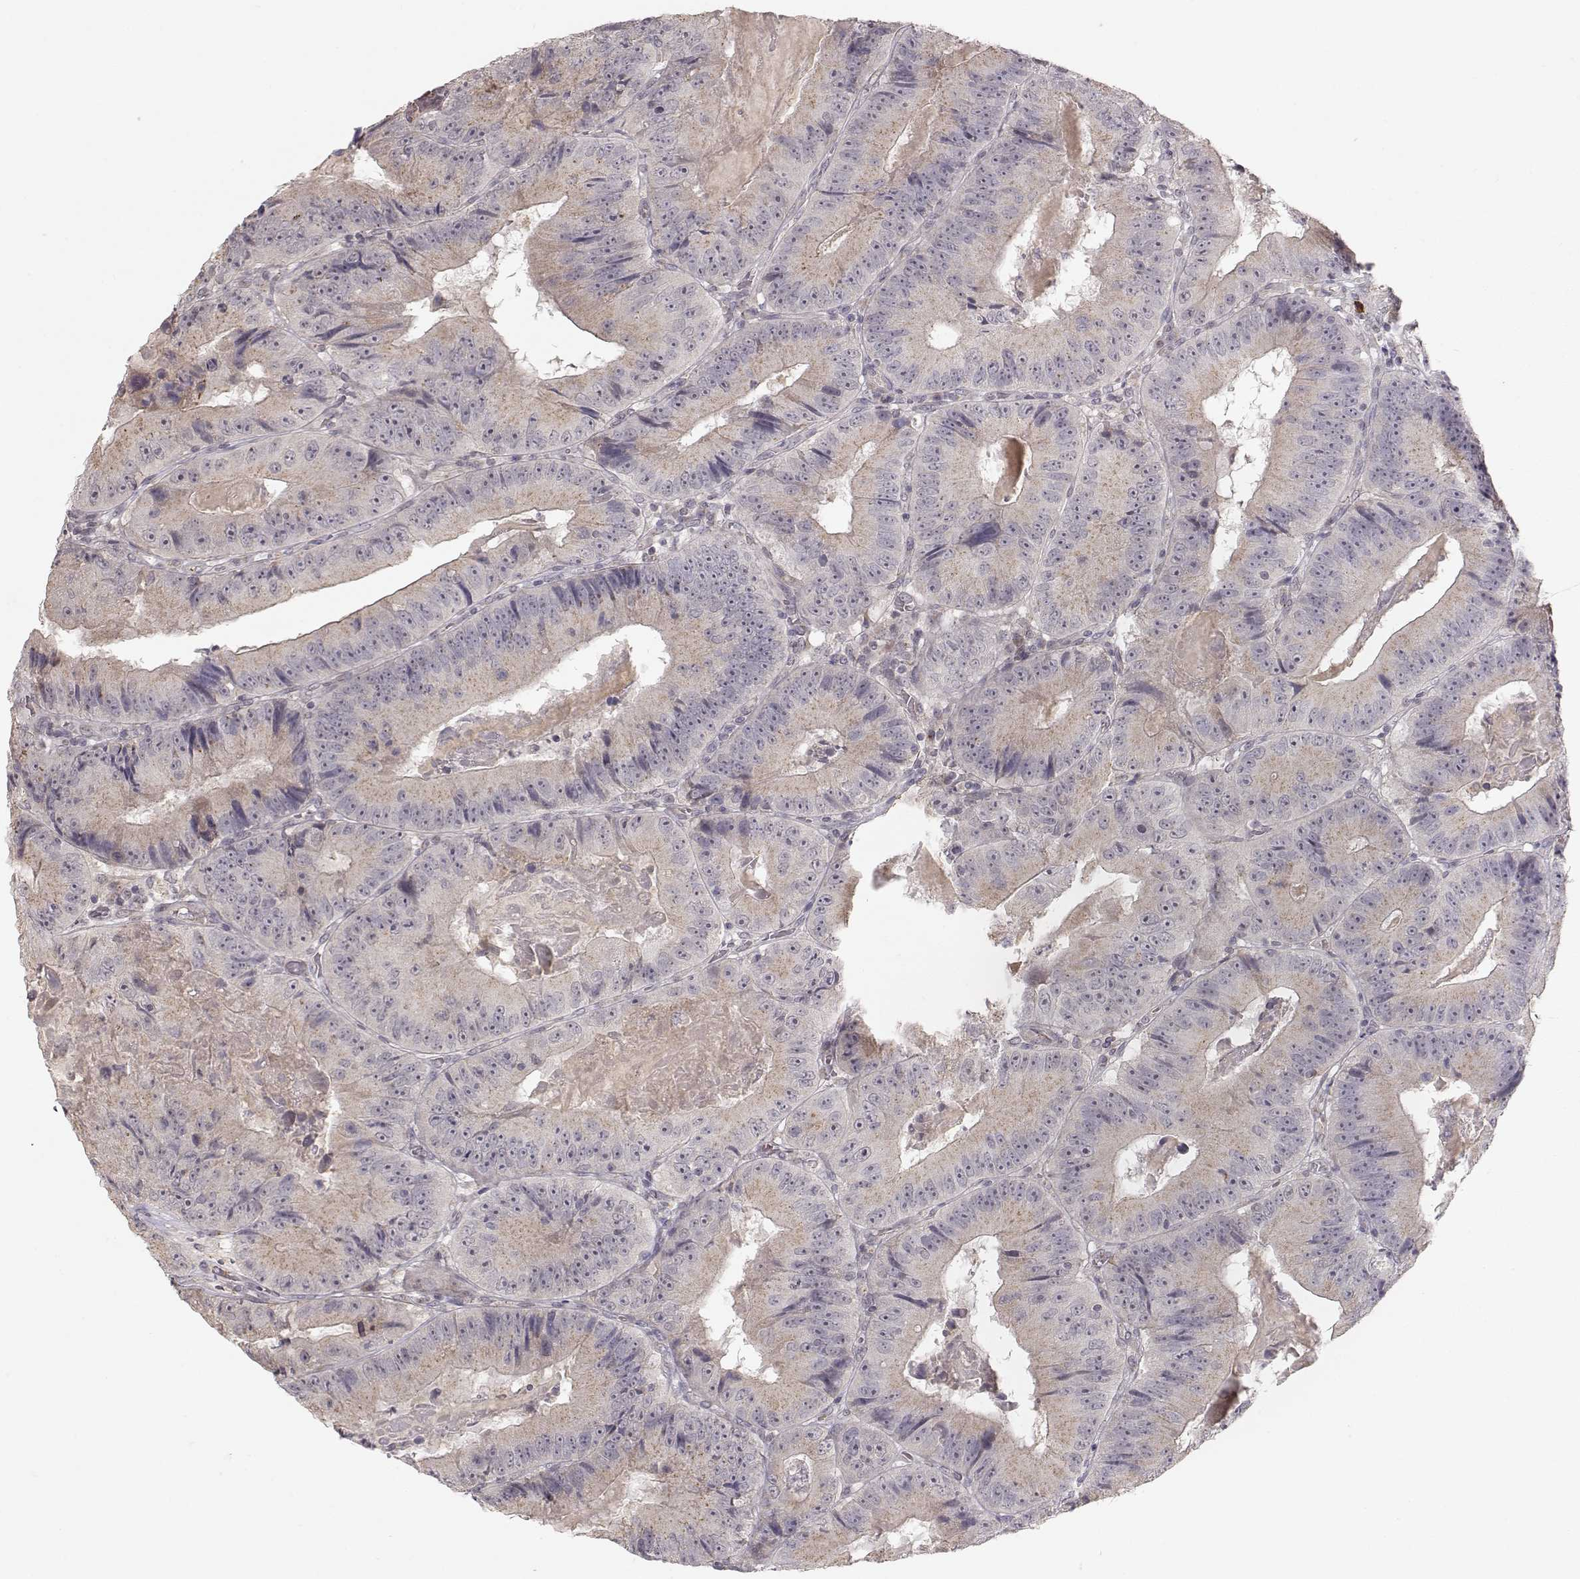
{"staining": {"intensity": "weak", "quantity": "<25%", "location": "cytoplasmic/membranous"}, "tissue": "colorectal cancer", "cell_type": "Tumor cells", "image_type": "cancer", "snomed": [{"axis": "morphology", "description": "Adenocarcinoma, NOS"}, {"axis": "topography", "description": "Colon"}], "caption": "Protein analysis of colorectal cancer exhibits no significant staining in tumor cells.", "gene": "PNMT", "patient": {"sex": "female", "age": 86}}